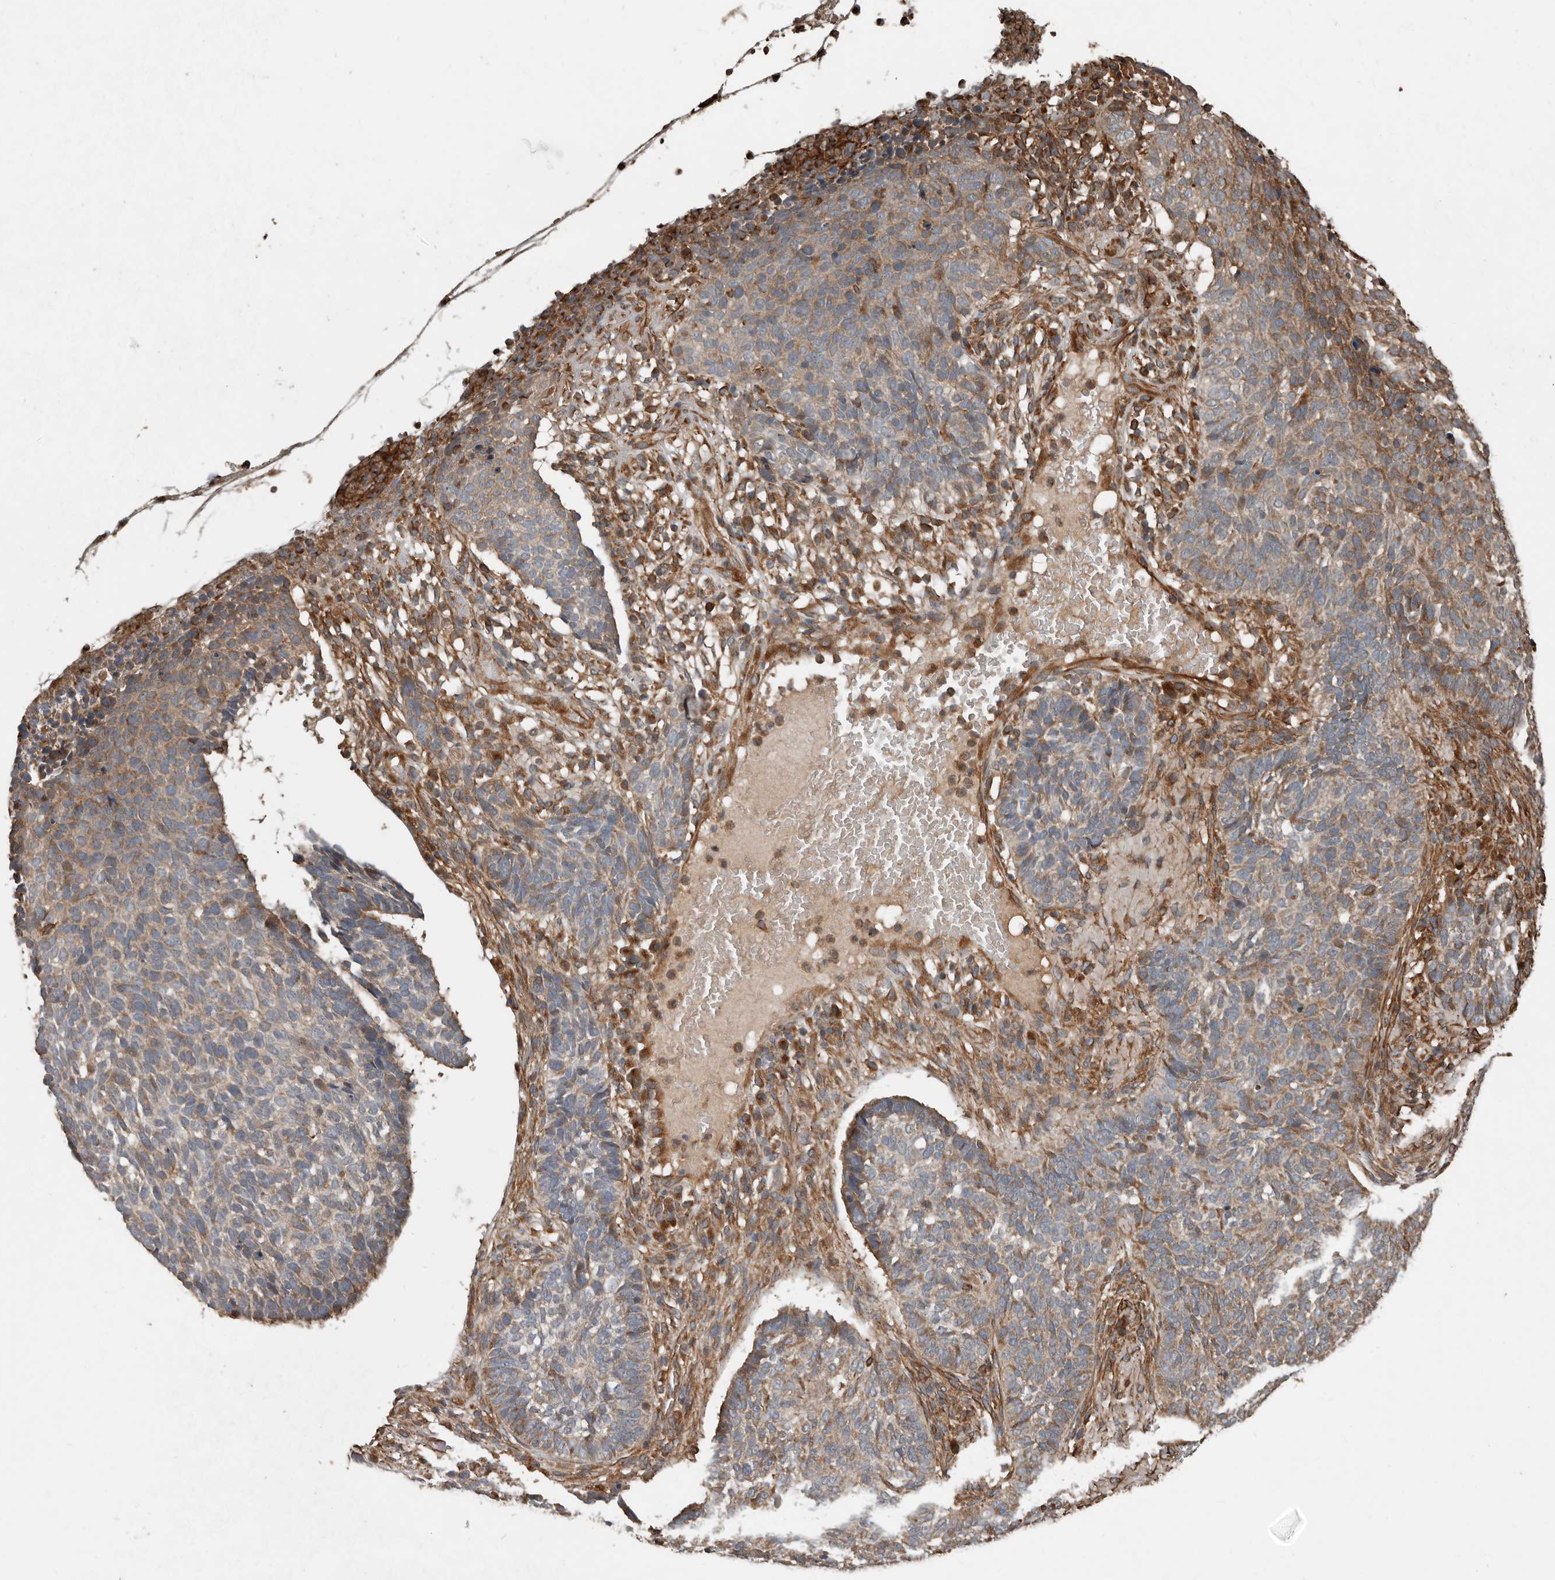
{"staining": {"intensity": "weak", "quantity": ">75%", "location": "cytoplasmic/membranous"}, "tissue": "skin cancer", "cell_type": "Tumor cells", "image_type": "cancer", "snomed": [{"axis": "morphology", "description": "Basal cell carcinoma"}, {"axis": "topography", "description": "Skin"}], "caption": "Human skin cancer (basal cell carcinoma) stained for a protein (brown) displays weak cytoplasmic/membranous positive positivity in about >75% of tumor cells.", "gene": "YOD1", "patient": {"sex": "male", "age": 85}}